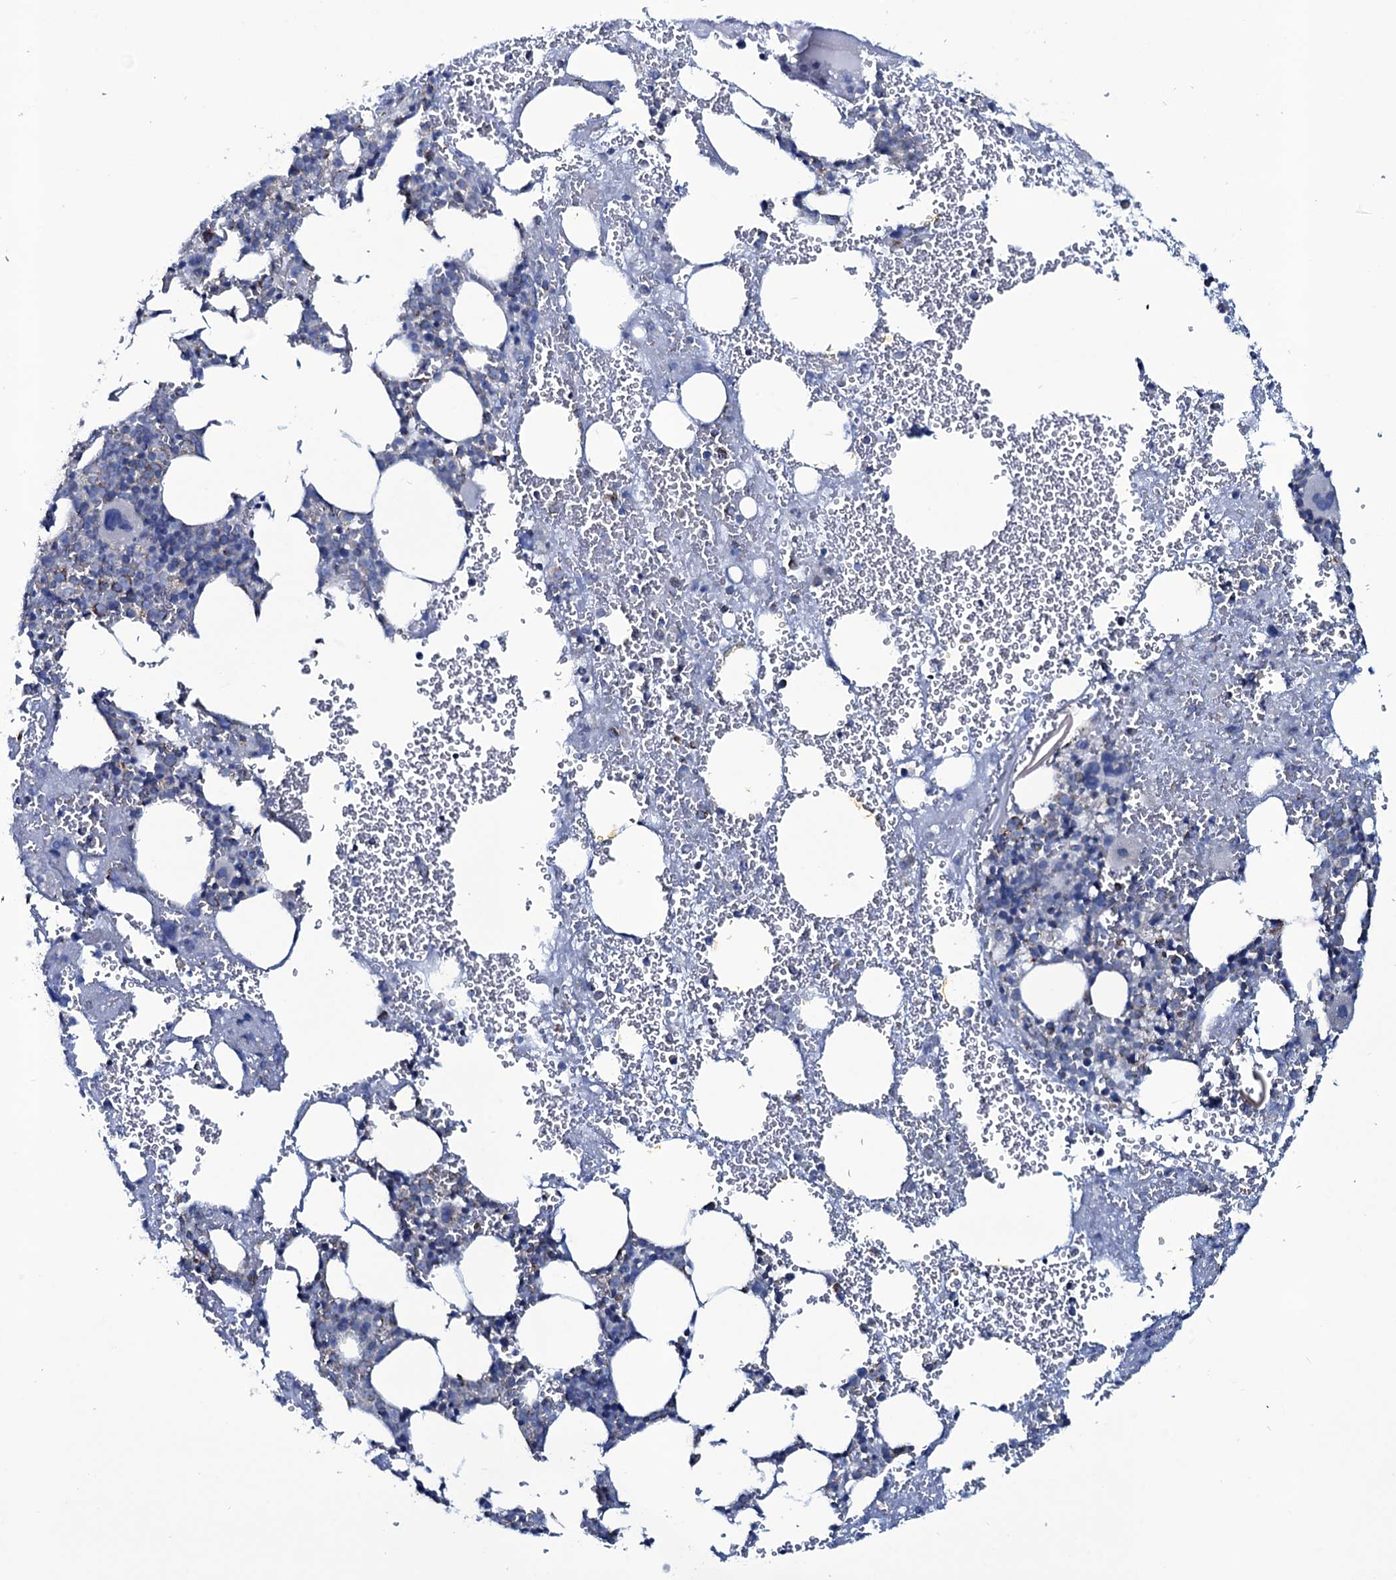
{"staining": {"intensity": "strong", "quantity": "<25%", "location": "cytoplasmic/membranous"}, "tissue": "bone marrow", "cell_type": "Hematopoietic cells", "image_type": "normal", "snomed": [{"axis": "morphology", "description": "Normal tissue, NOS"}, {"axis": "topography", "description": "Bone marrow"}], "caption": "Brown immunohistochemical staining in unremarkable human bone marrow reveals strong cytoplasmic/membranous expression in approximately <25% of hematopoietic cells.", "gene": "MRPS35", "patient": {"sex": "male", "age": 61}}